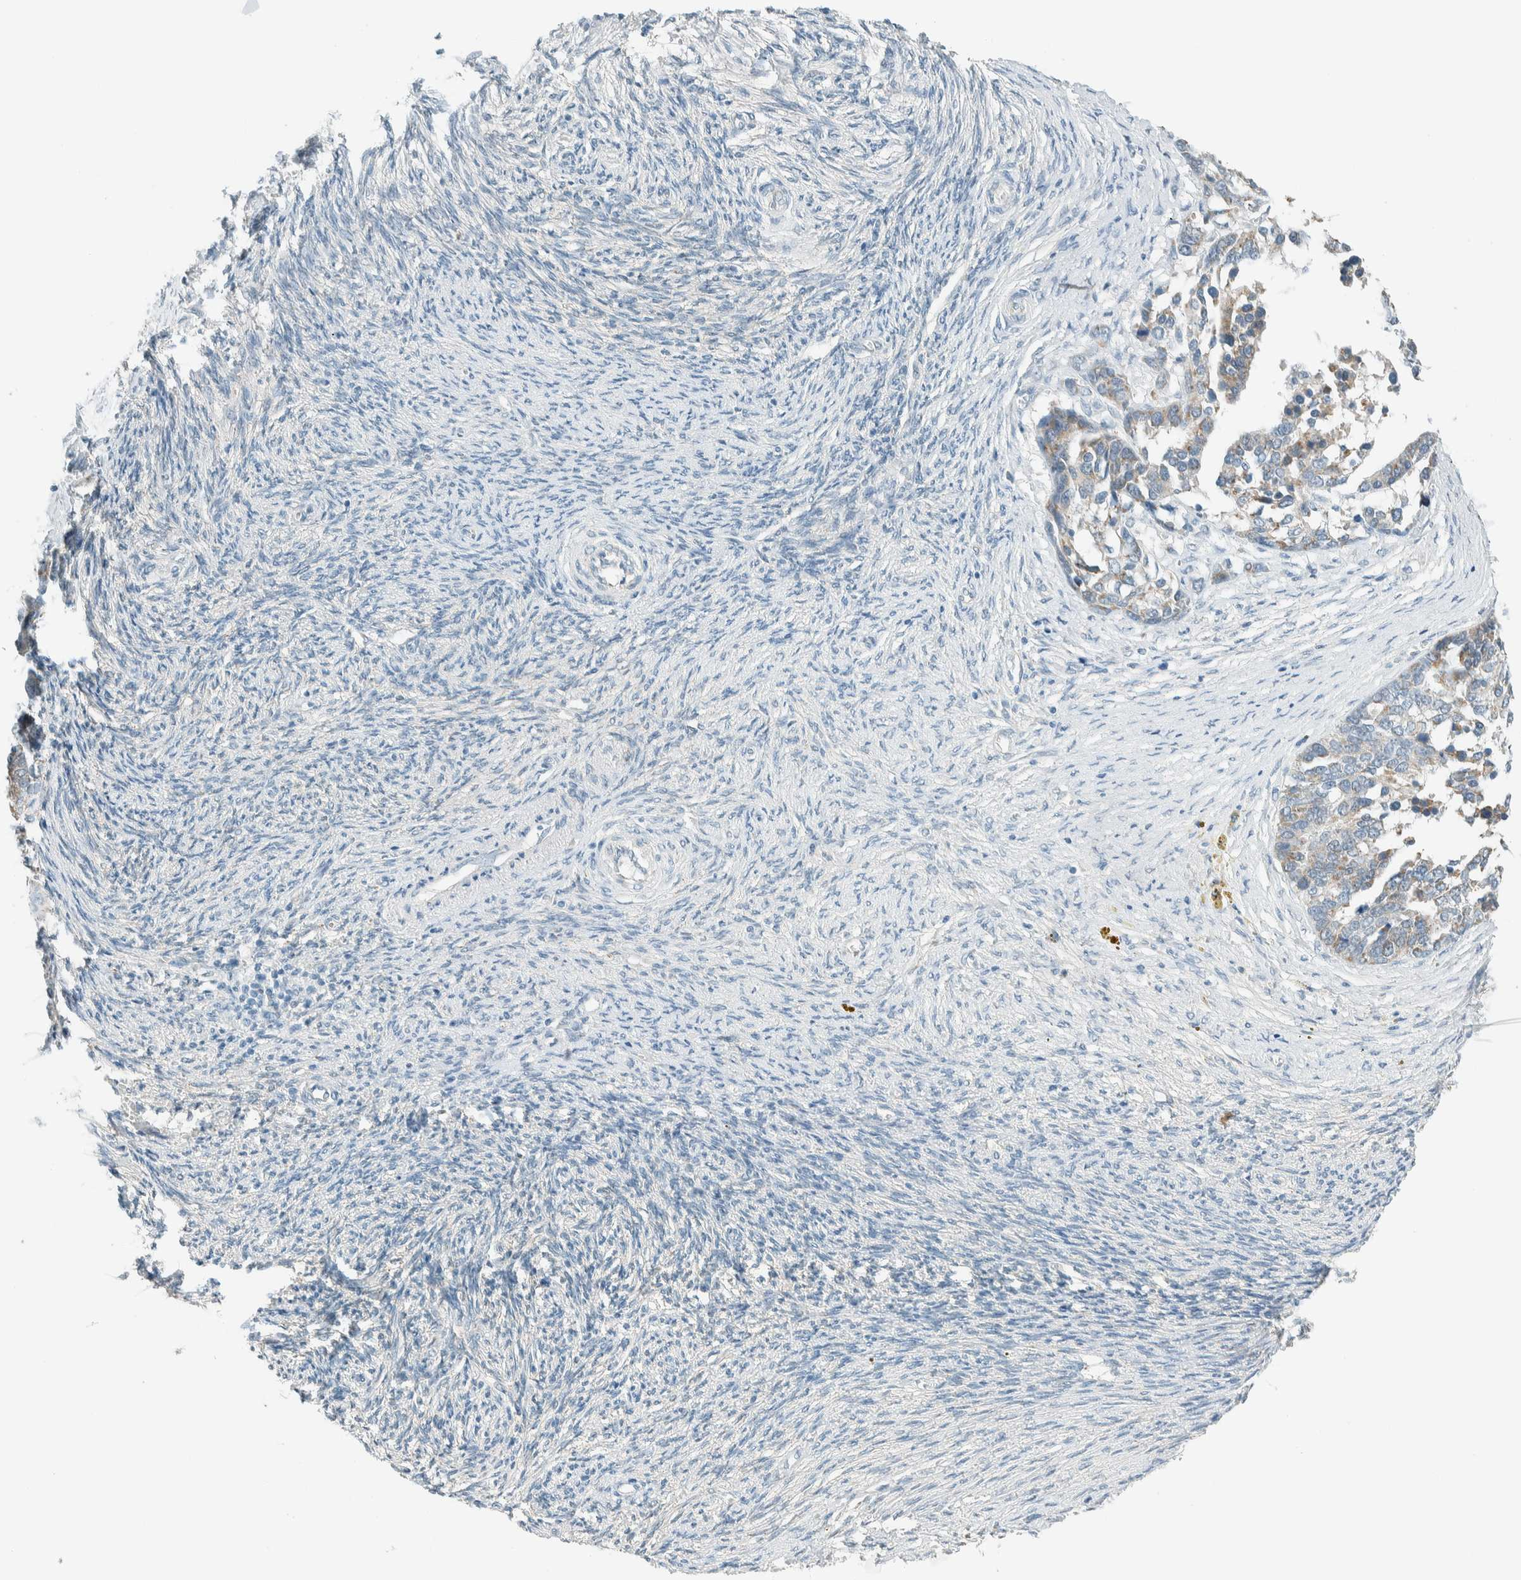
{"staining": {"intensity": "weak", "quantity": "25%-75%", "location": "cytoplasmic/membranous"}, "tissue": "ovarian cancer", "cell_type": "Tumor cells", "image_type": "cancer", "snomed": [{"axis": "morphology", "description": "Cystadenocarcinoma, serous, NOS"}, {"axis": "topography", "description": "Ovary"}], "caption": "Protein staining by immunohistochemistry (IHC) demonstrates weak cytoplasmic/membranous positivity in about 25%-75% of tumor cells in ovarian cancer (serous cystadenocarcinoma). Nuclei are stained in blue.", "gene": "ALDH7A1", "patient": {"sex": "female", "age": 44}}